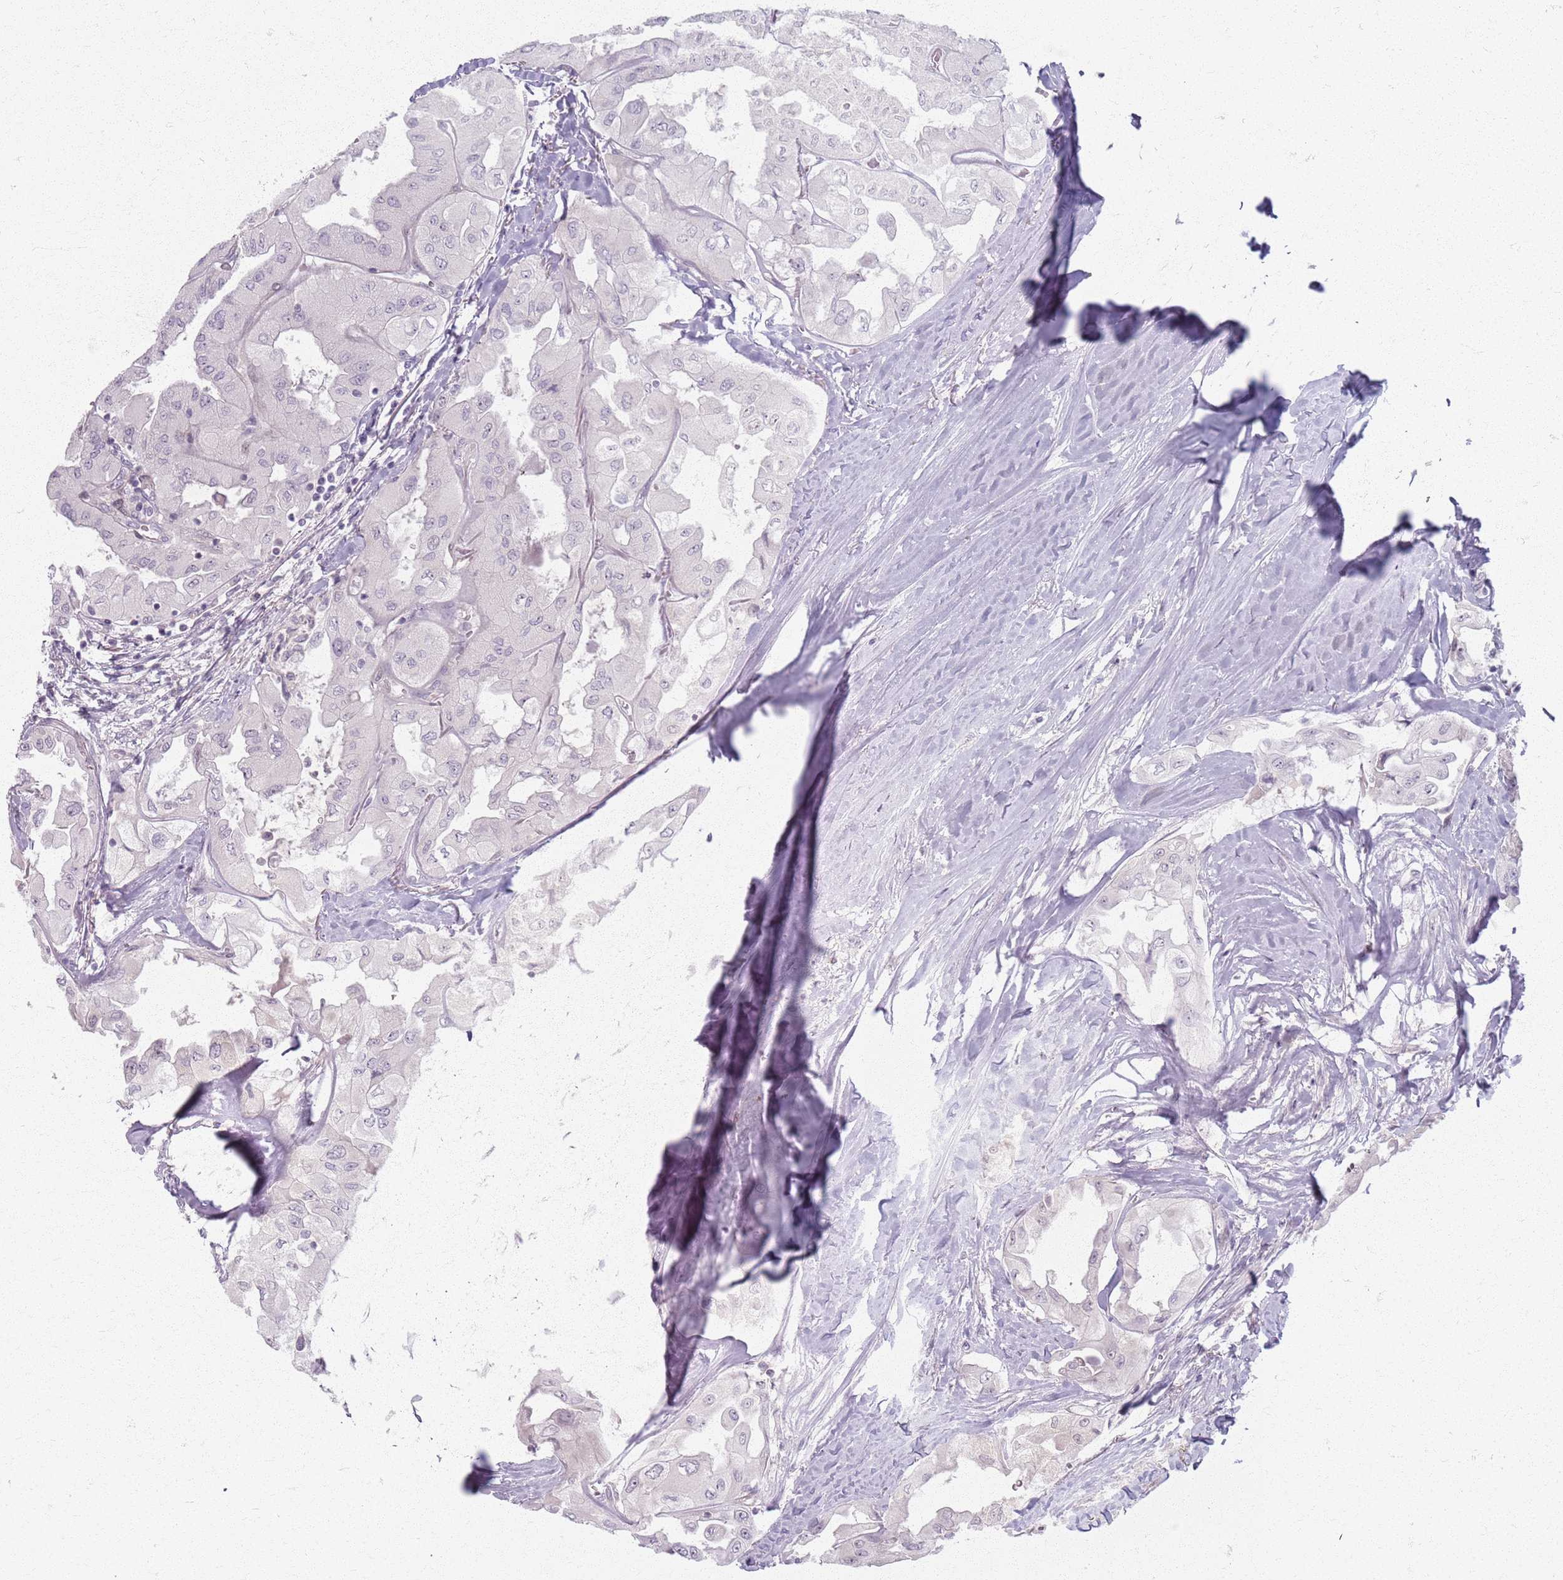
{"staining": {"intensity": "negative", "quantity": "none", "location": "none"}, "tissue": "thyroid cancer", "cell_type": "Tumor cells", "image_type": "cancer", "snomed": [{"axis": "morphology", "description": "Normal tissue, NOS"}, {"axis": "morphology", "description": "Papillary adenocarcinoma, NOS"}, {"axis": "topography", "description": "Thyroid gland"}], "caption": "Tumor cells are negative for protein expression in human papillary adenocarcinoma (thyroid). (IHC, brightfield microscopy, high magnification).", "gene": "CRIPT", "patient": {"sex": "female", "age": 59}}